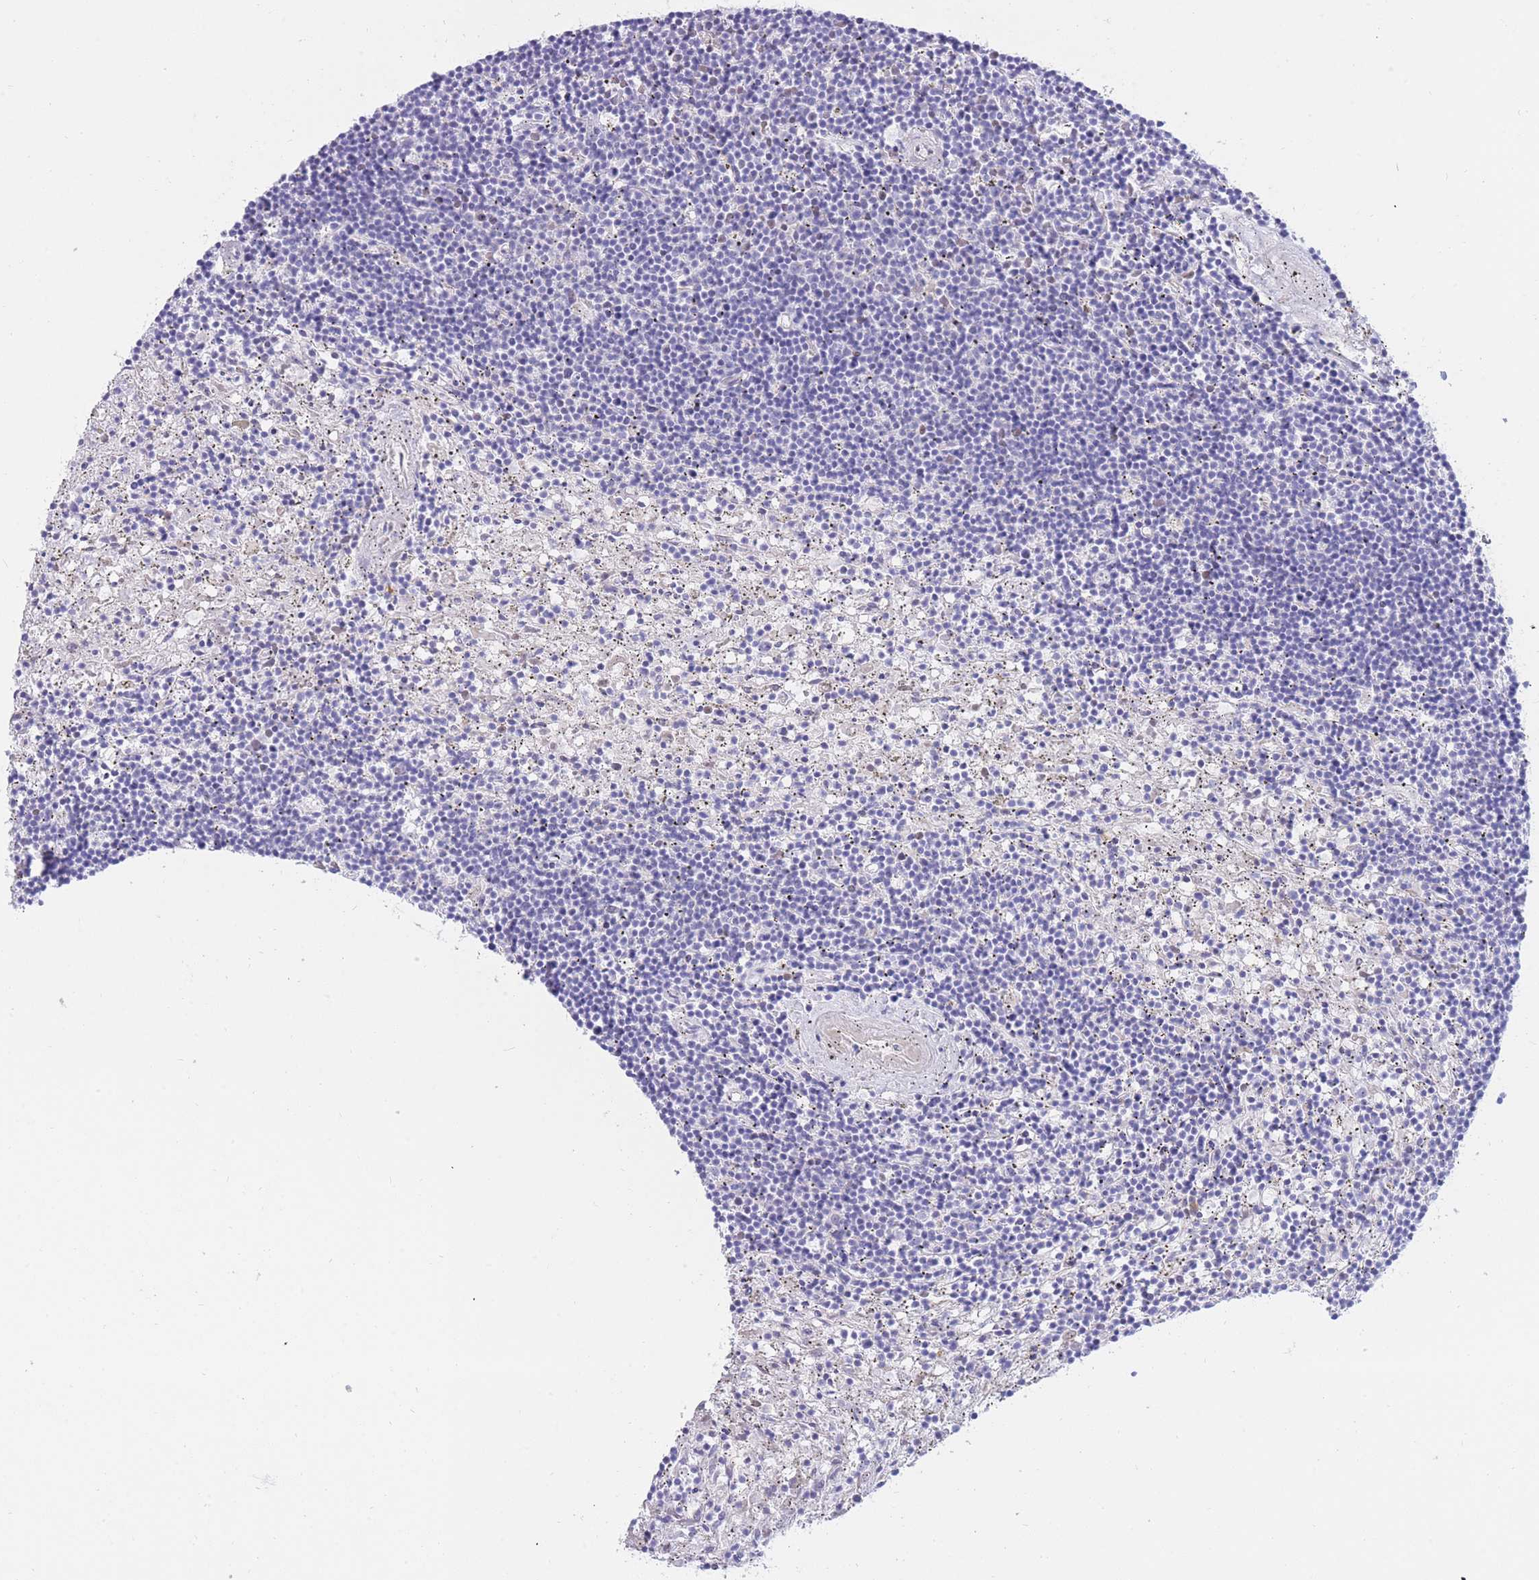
{"staining": {"intensity": "negative", "quantity": "none", "location": "none"}, "tissue": "lymphoma", "cell_type": "Tumor cells", "image_type": "cancer", "snomed": [{"axis": "morphology", "description": "Malignant lymphoma, non-Hodgkin's type, Low grade"}, {"axis": "topography", "description": "Spleen"}], "caption": "High power microscopy photomicrograph of an immunohistochemistry (IHC) histopathology image of low-grade malignant lymphoma, non-Hodgkin's type, revealing no significant positivity in tumor cells. The staining was performed using DAB to visualize the protein expression in brown, while the nuclei were stained in blue with hematoxylin (Magnification: 20x).", "gene": "SSUH2", "patient": {"sex": "male", "age": 76}}